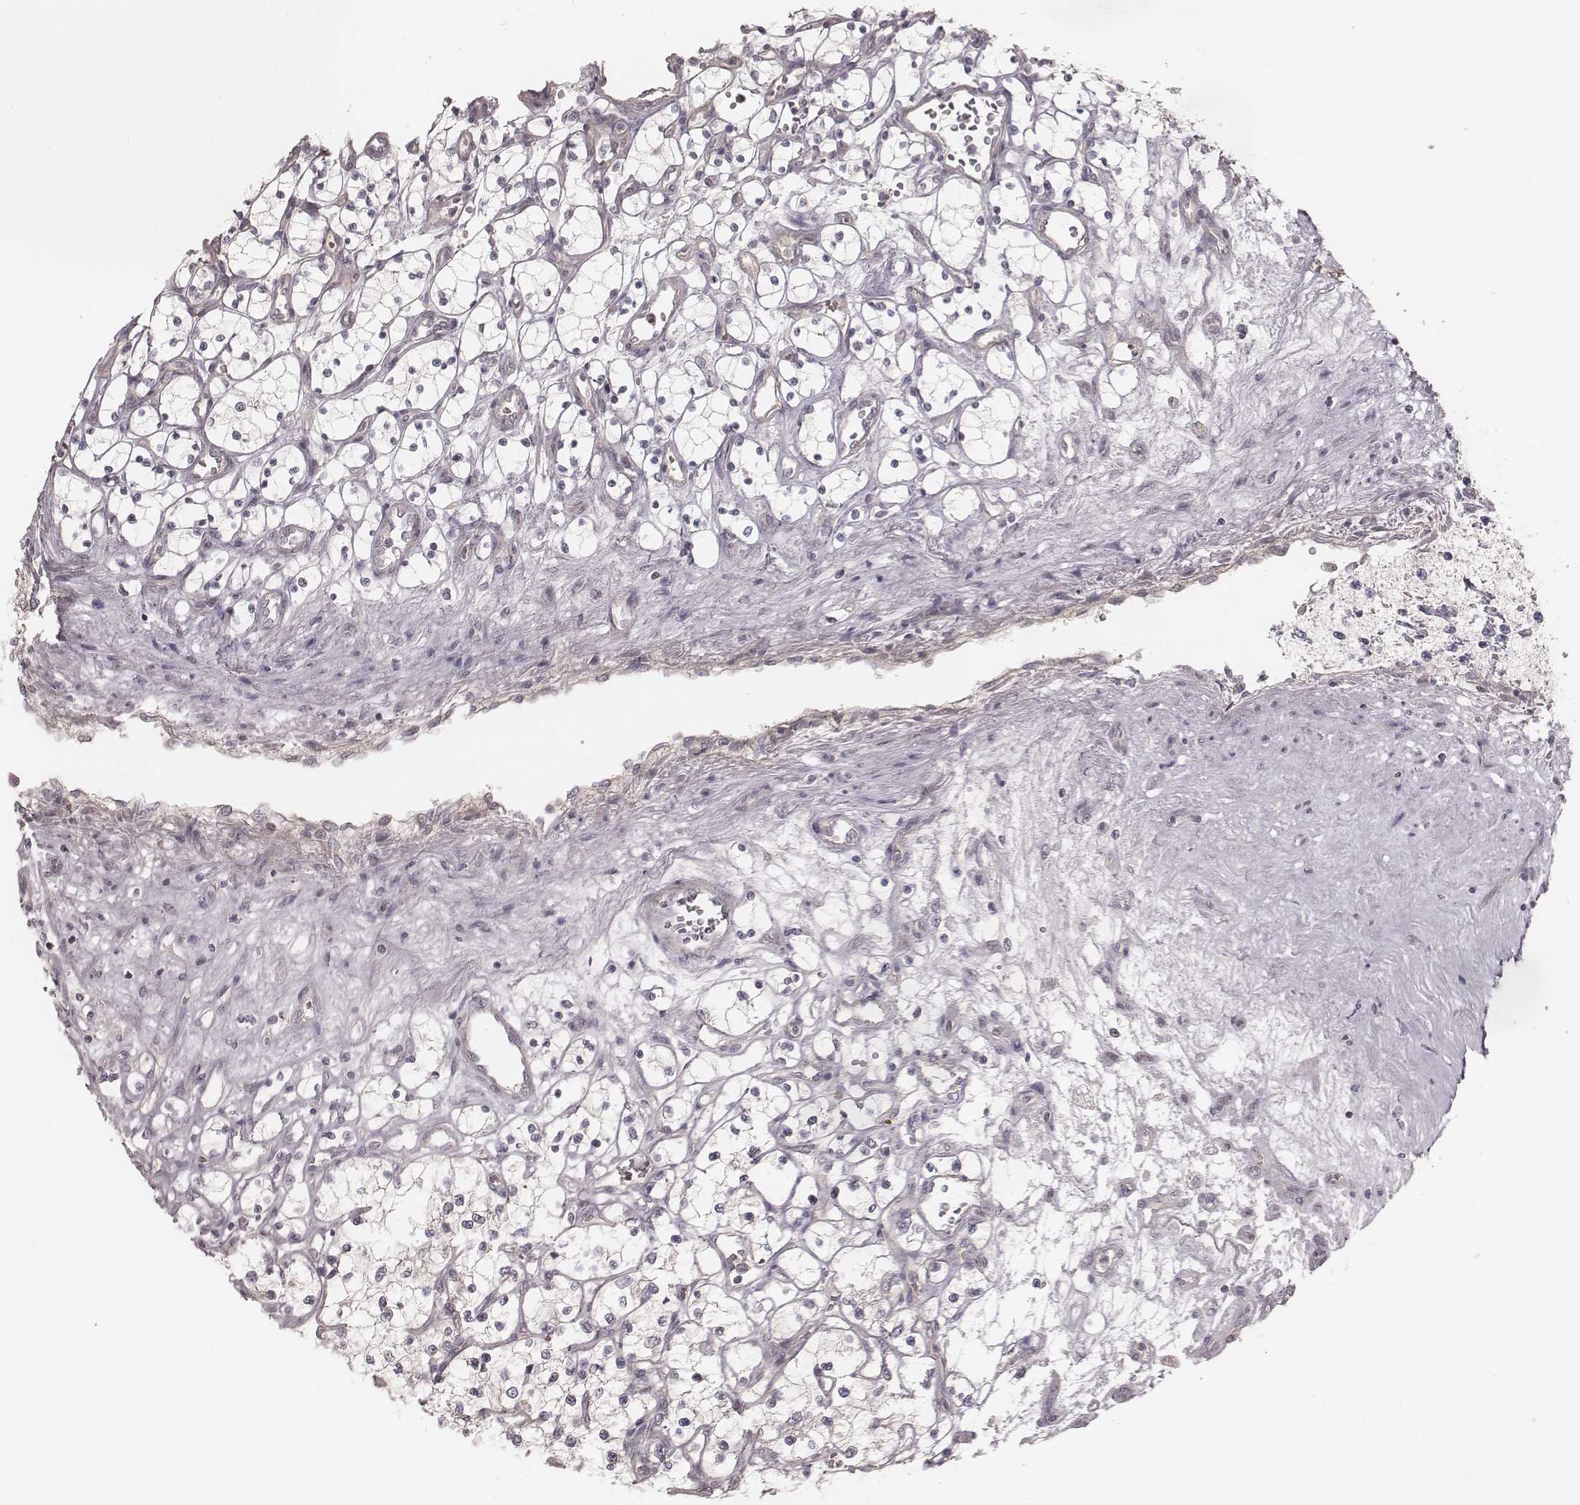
{"staining": {"intensity": "negative", "quantity": "none", "location": "none"}, "tissue": "renal cancer", "cell_type": "Tumor cells", "image_type": "cancer", "snomed": [{"axis": "morphology", "description": "Adenocarcinoma, NOS"}, {"axis": "topography", "description": "Kidney"}], "caption": "Photomicrograph shows no protein positivity in tumor cells of renal cancer tissue.", "gene": "TDRD5", "patient": {"sex": "female", "age": 69}}